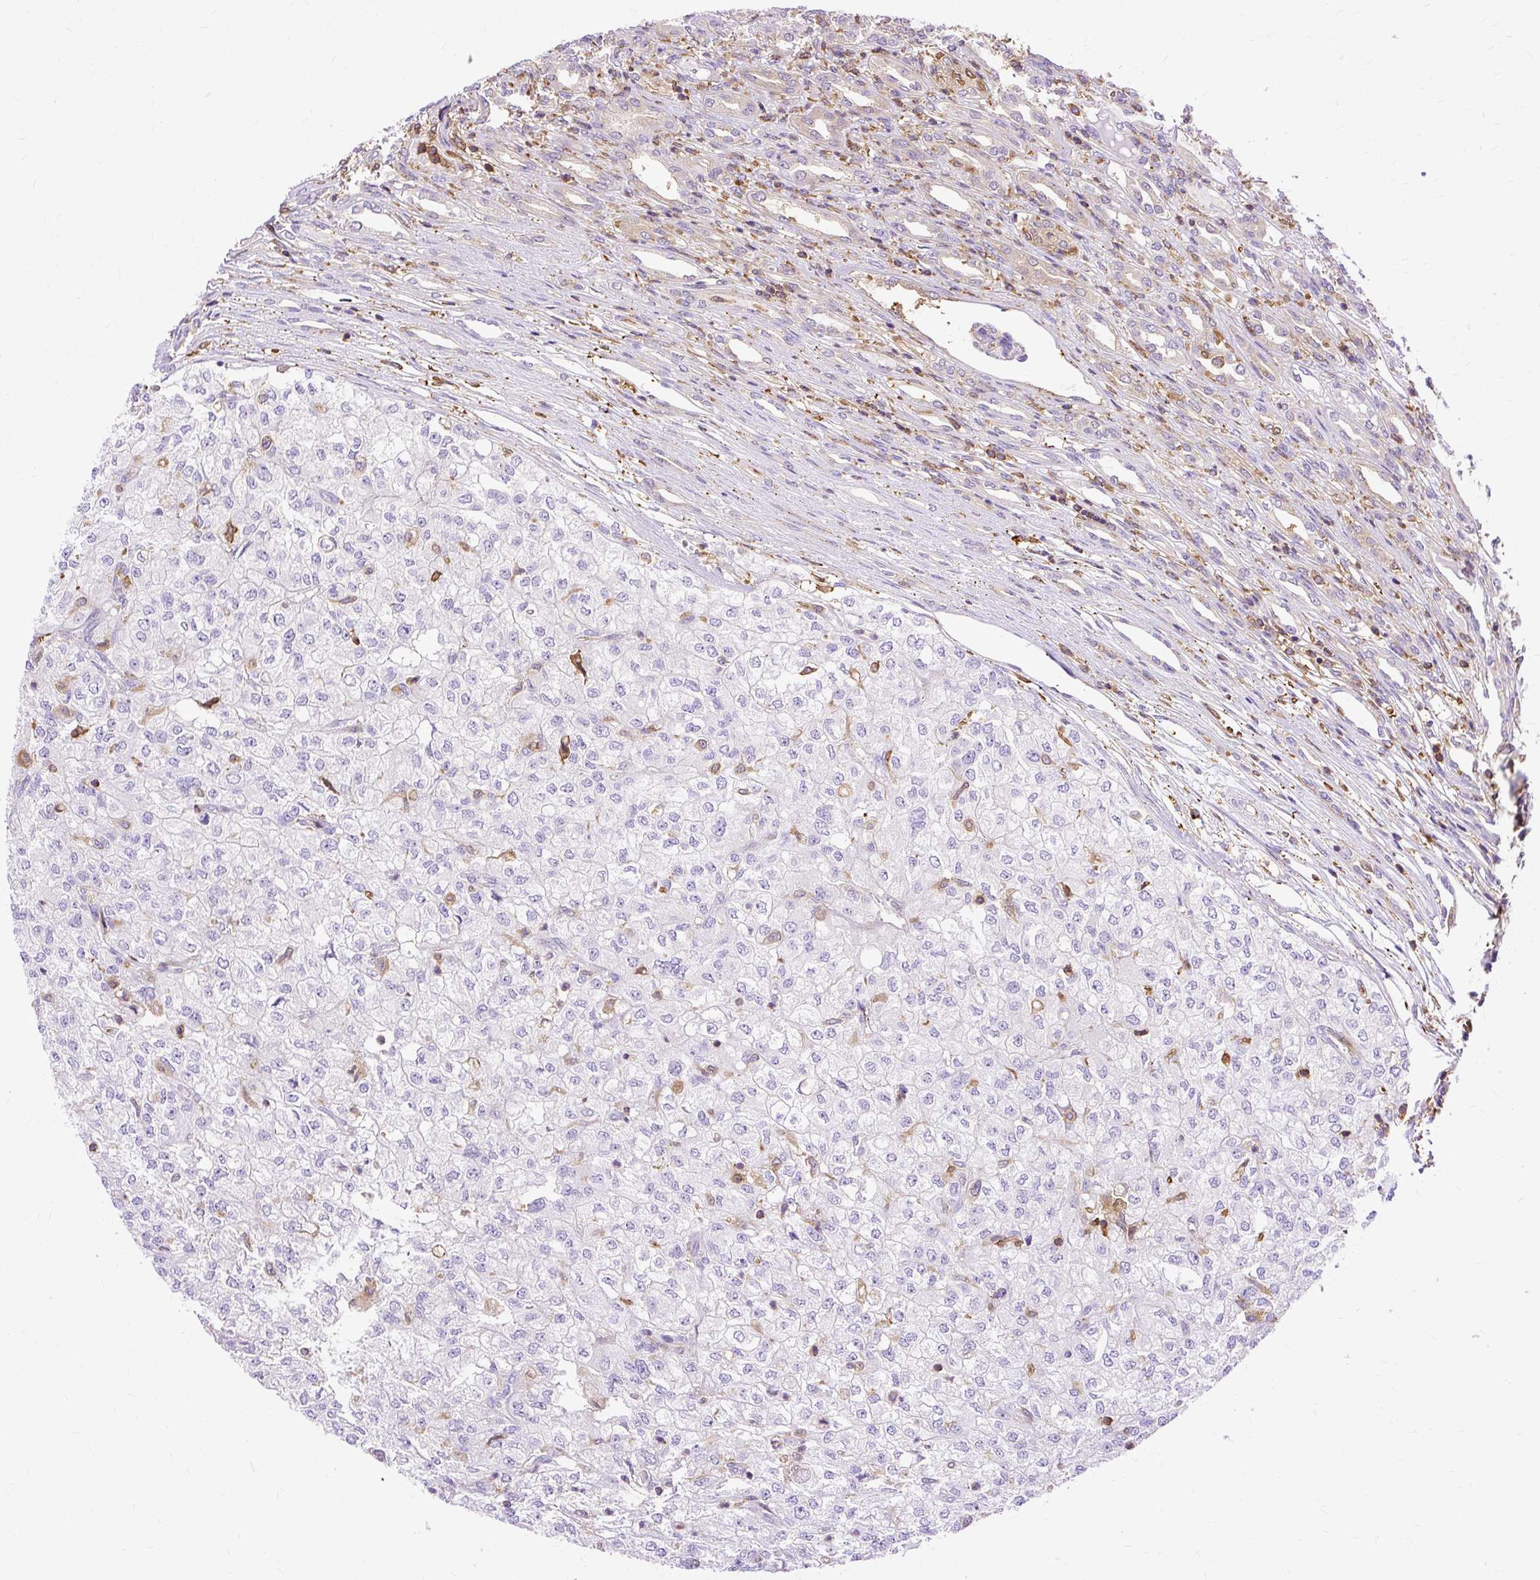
{"staining": {"intensity": "negative", "quantity": "none", "location": "none"}, "tissue": "renal cancer", "cell_type": "Tumor cells", "image_type": "cancer", "snomed": [{"axis": "morphology", "description": "Adenocarcinoma, NOS"}, {"axis": "topography", "description": "Kidney"}], "caption": "There is no significant expression in tumor cells of renal adenocarcinoma.", "gene": "TWF2", "patient": {"sex": "female", "age": 54}}